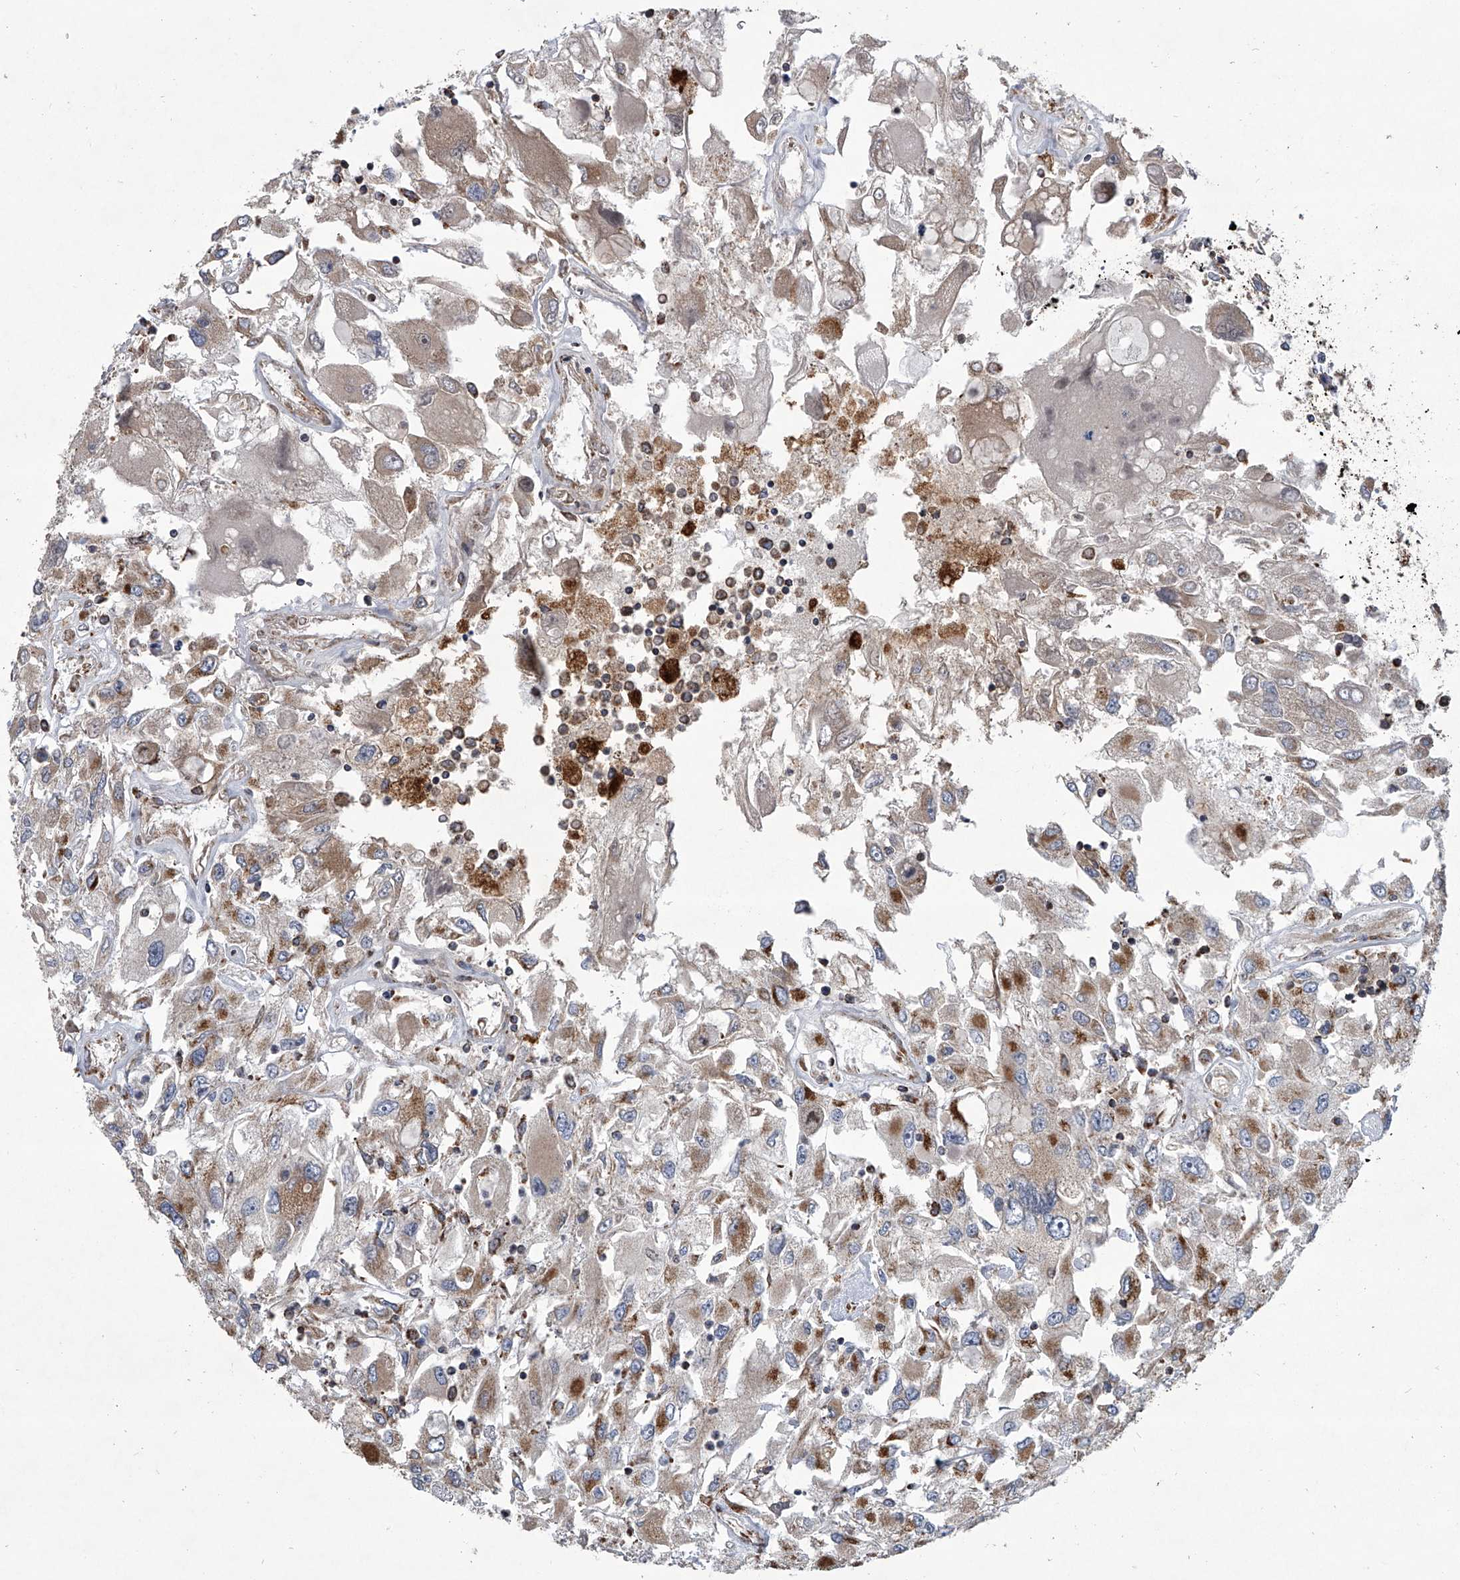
{"staining": {"intensity": "moderate", "quantity": "<25%", "location": "cytoplasmic/membranous"}, "tissue": "renal cancer", "cell_type": "Tumor cells", "image_type": "cancer", "snomed": [{"axis": "morphology", "description": "Adenocarcinoma, NOS"}, {"axis": "topography", "description": "Kidney"}], "caption": "A low amount of moderate cytoplasmic/membranous staining is identified in about <25% of tumor cells in renal cancer (adenocarcinoma) tissue. Nuclei are stained in blue.", "gene": "ZC3H15", "patient": {"sex": "female", "age": 52}}